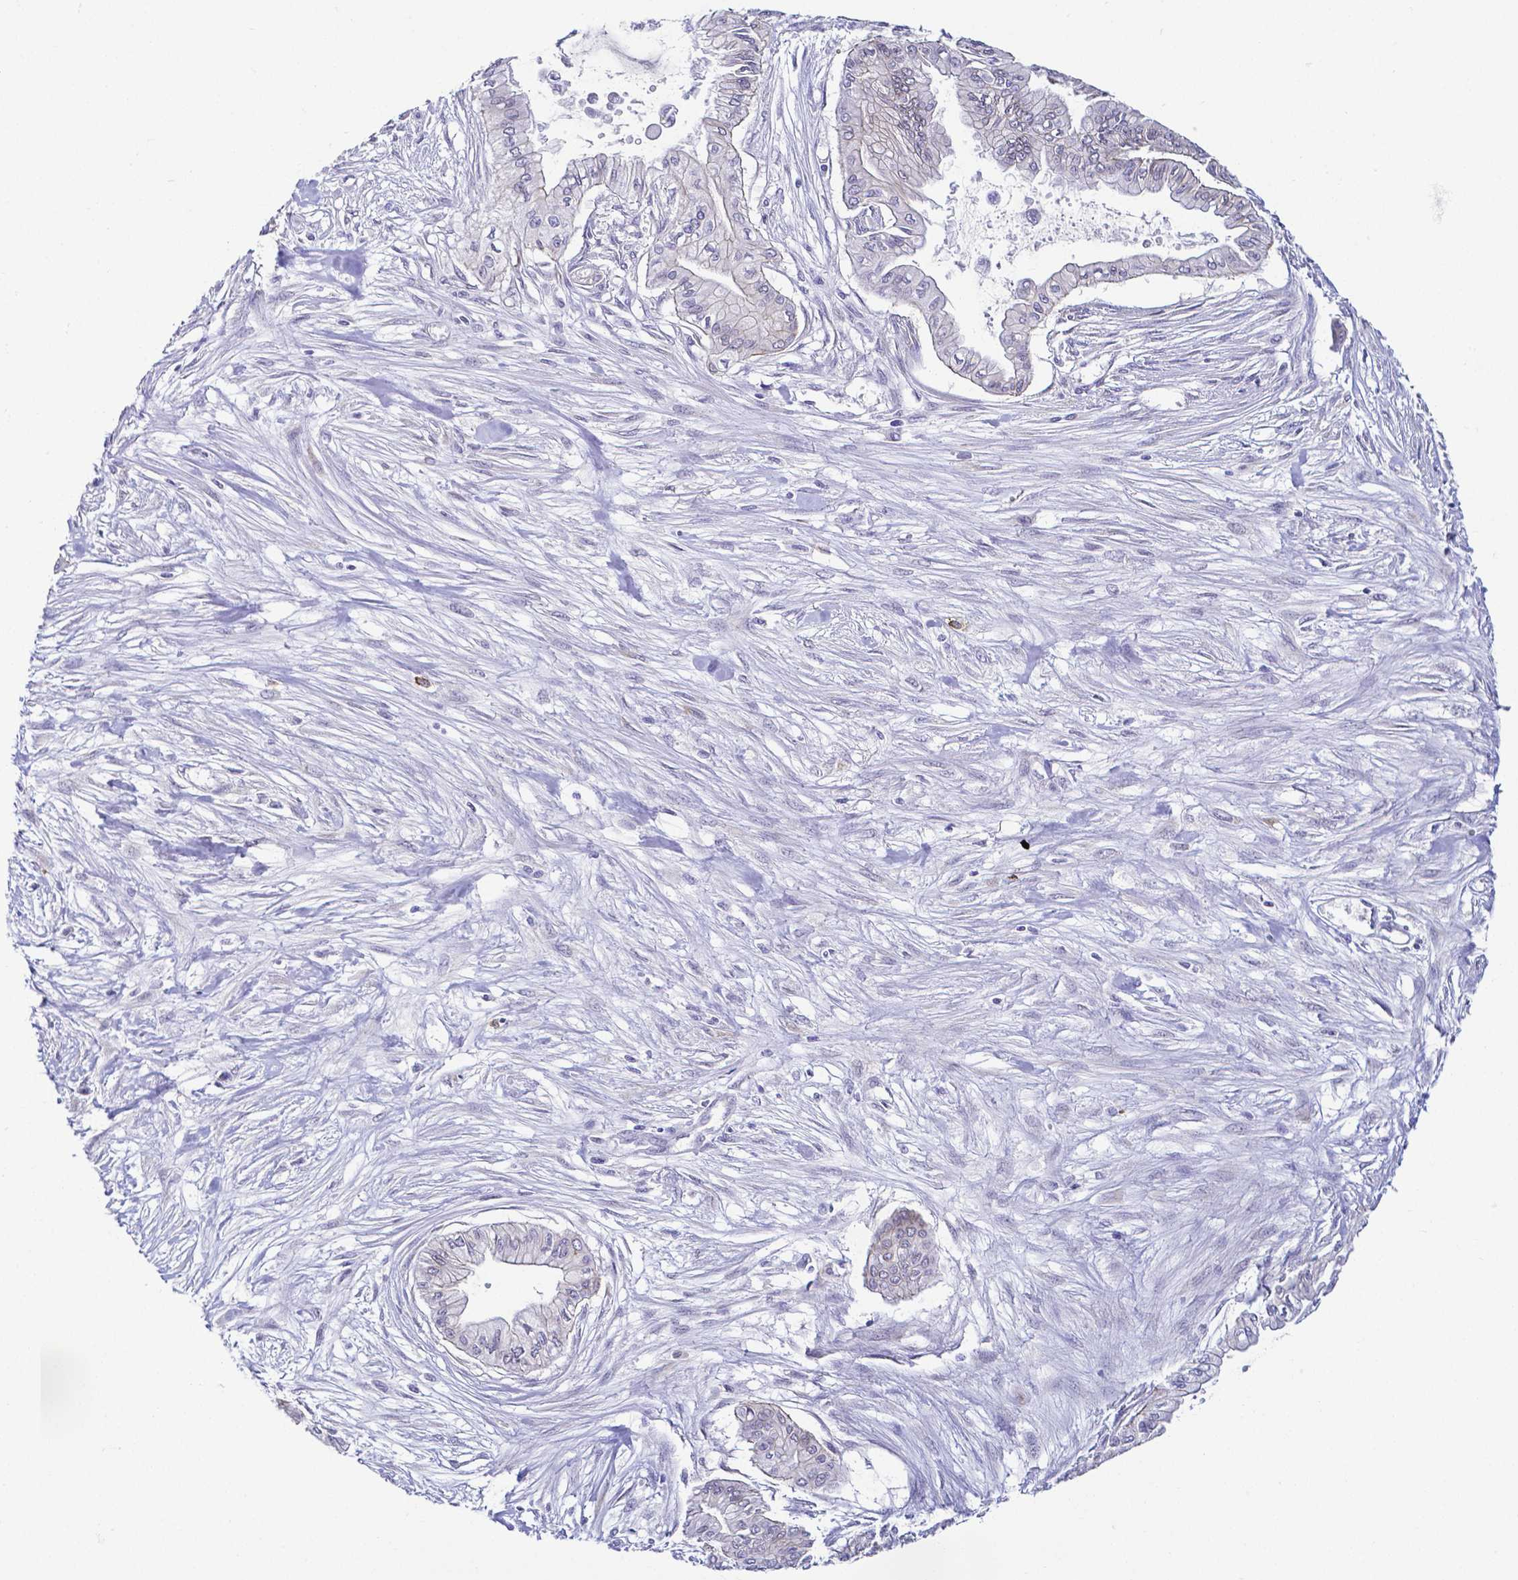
{"staining": {"intensity": "negative", "quantity": "none", "location": "none"}, "tissue": "pancreatic cancer", "cell_type": "Tumor cells", "image_type": "cancer", "snomed": [{"axis": "morphology", "description": "Adenocarcinoma, NOS"}, {"axis": "topography", "description": "Pancreas"}], "caption": "Immunohistochemistry image of neoplastic tissue: pancreatic cancer (adenocarcinoma) stained with DAB exhibits no significant protein expression in tumor cells.", "gene": "FAM83G", "patient": {"sex": "female", "age": 68}}